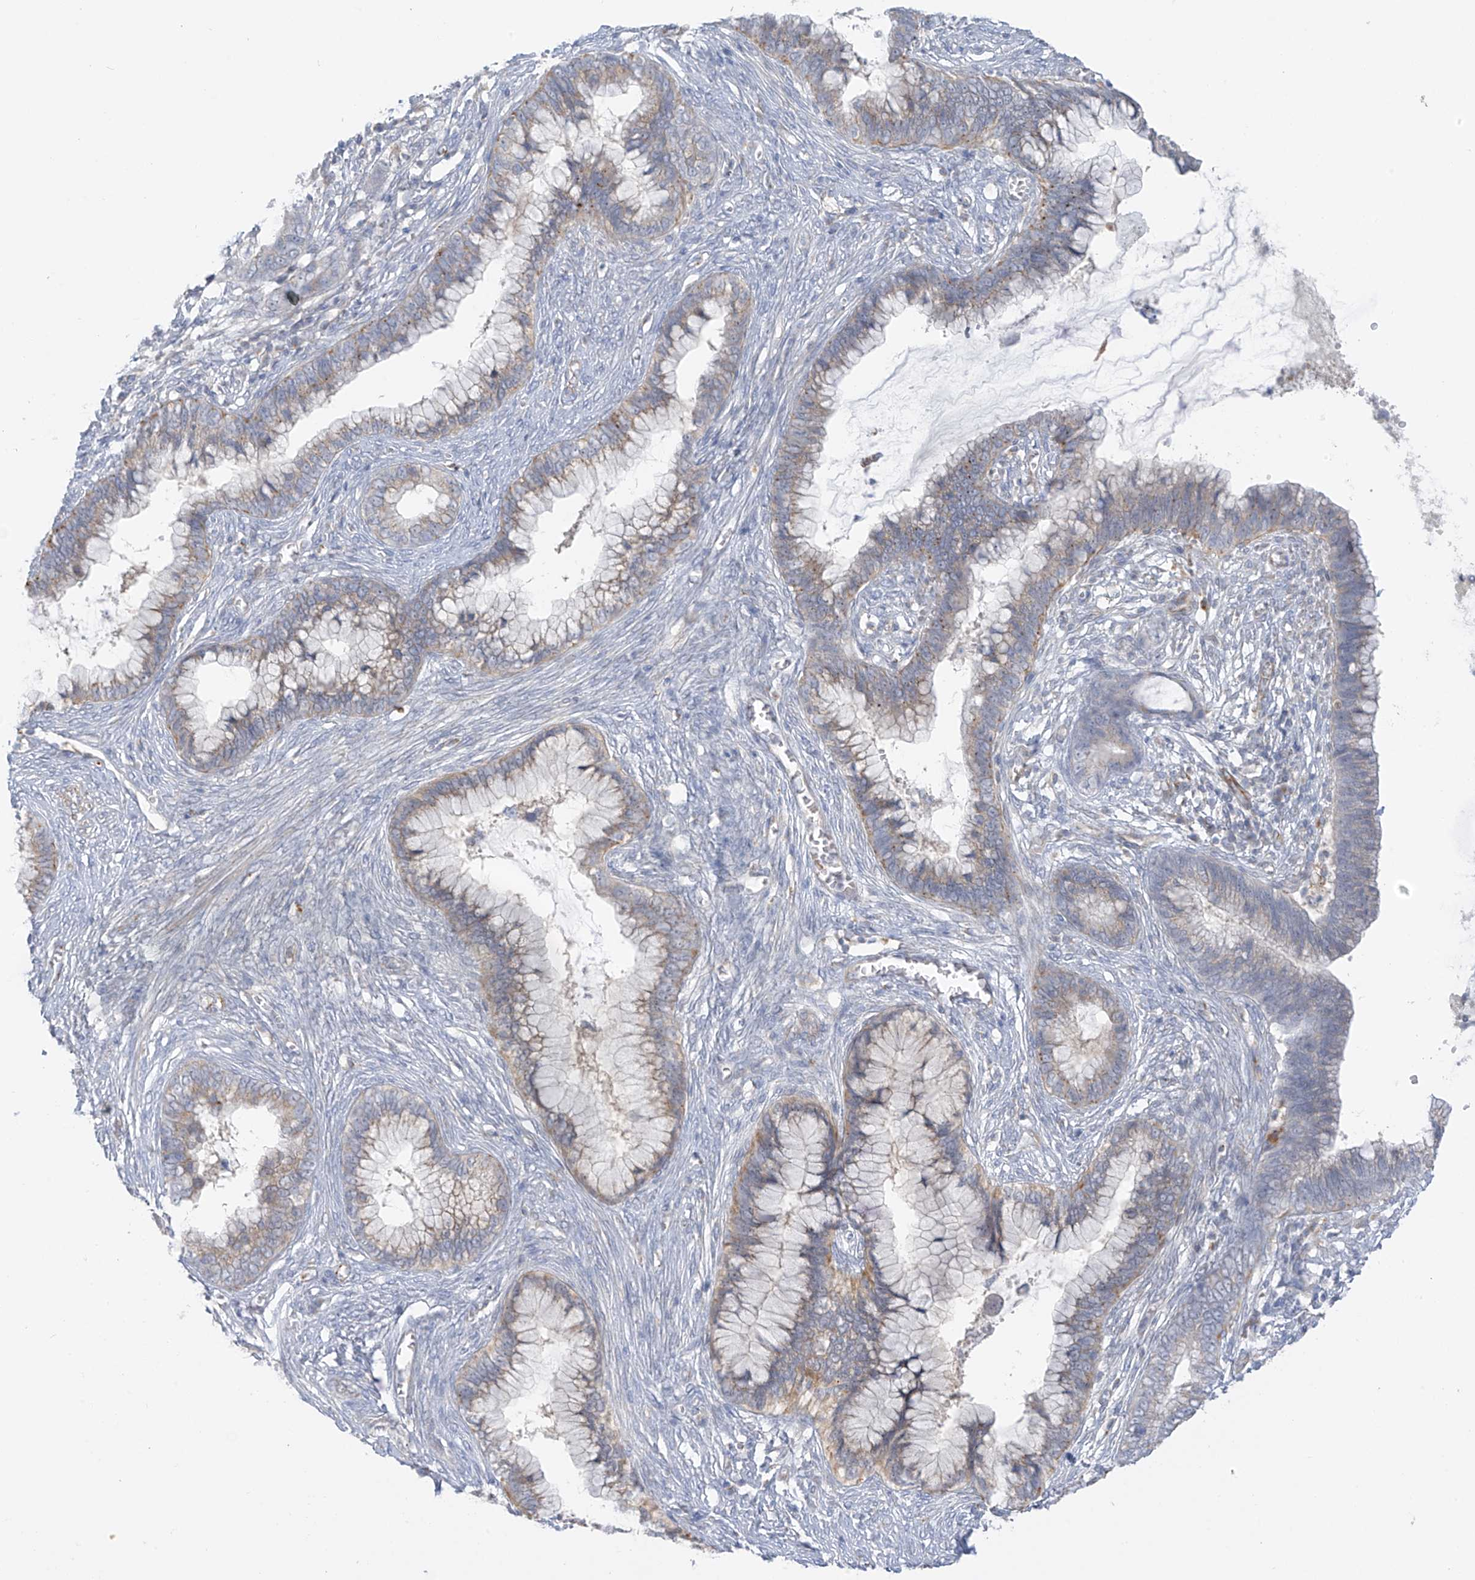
{"staining": {"intensity": "moderate", "quantity": "25%-75%", "location": "cytoplasmic/membranous"}, "tissue": "cervical cancer", "cell_type": "Tumor cells", "image_type": "cancer", "snomed": [{"axis": "morphology", "description": "Adenocarcinoma, NOS"}, {"axis": "topography", "description": "Cervix"}], "caption": "IHC micrograph of human cervical cancer (adenocarcinoma) stained for a protein (brown), which shows medium levels of moderate cytoplasmic/membranous expression in approximately 25%-75% of tumor cells.", "gene": "HS6ST2", "patient": {"sex": "female", "age": 44}}